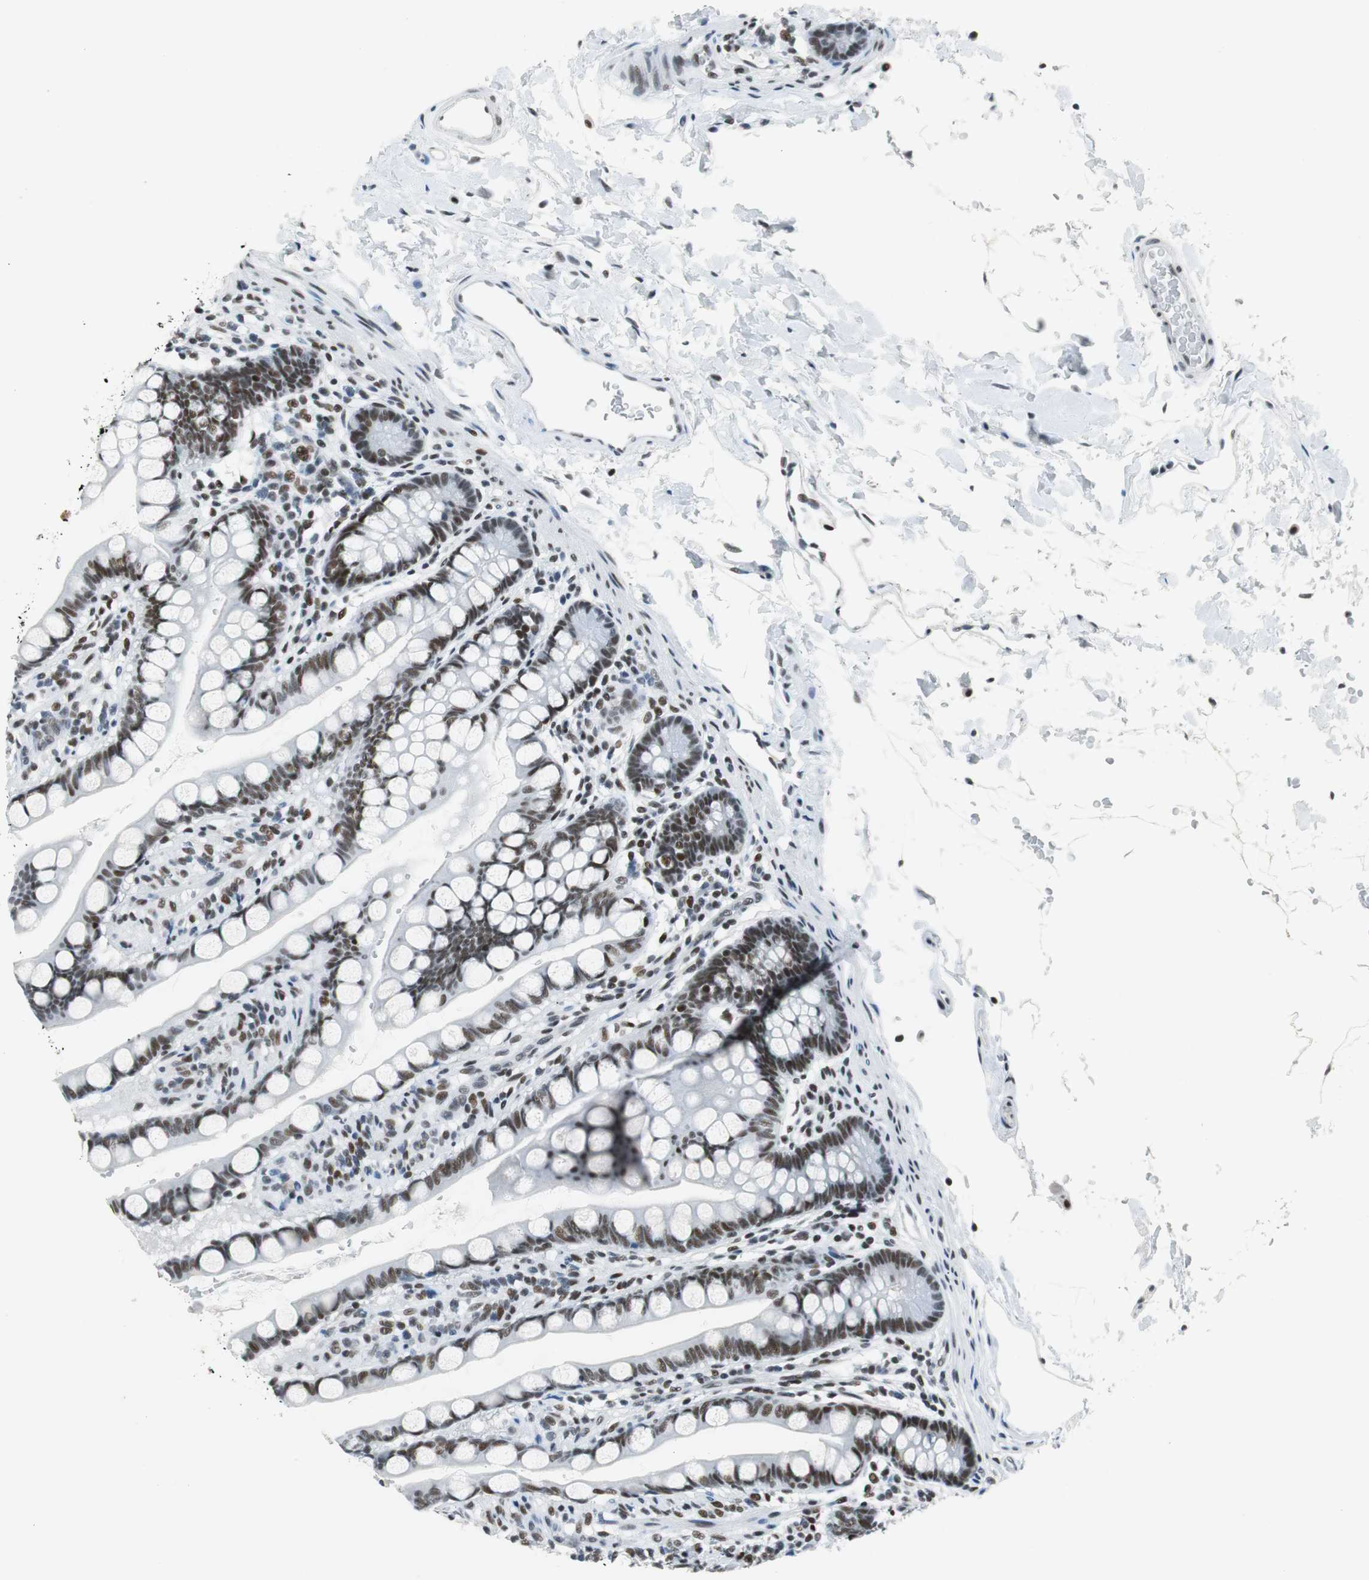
{"staining": {"intensity": "moderate", "quantity": ">75%", "location": "nuclear"}, "tissue": "small intestine", "cell_type": "Glandular cells", "image_type": "normal", "snomed": [{"axis": "morphology", "description": "Normal tissue, NOS"}, {"axis": "topography", "description": "Small intestine"}], "caption": "Immunohistochemical staining of unremarkable human small intestine exhibits medium levels of moderate nuclear positivity in approximately >75% of glandular cells. Immunohistochemistry stains the protein in brown and the nuclei are stained blue.", "gene": "HDAC3", "patient": {"sex": "female", "age": 58}}